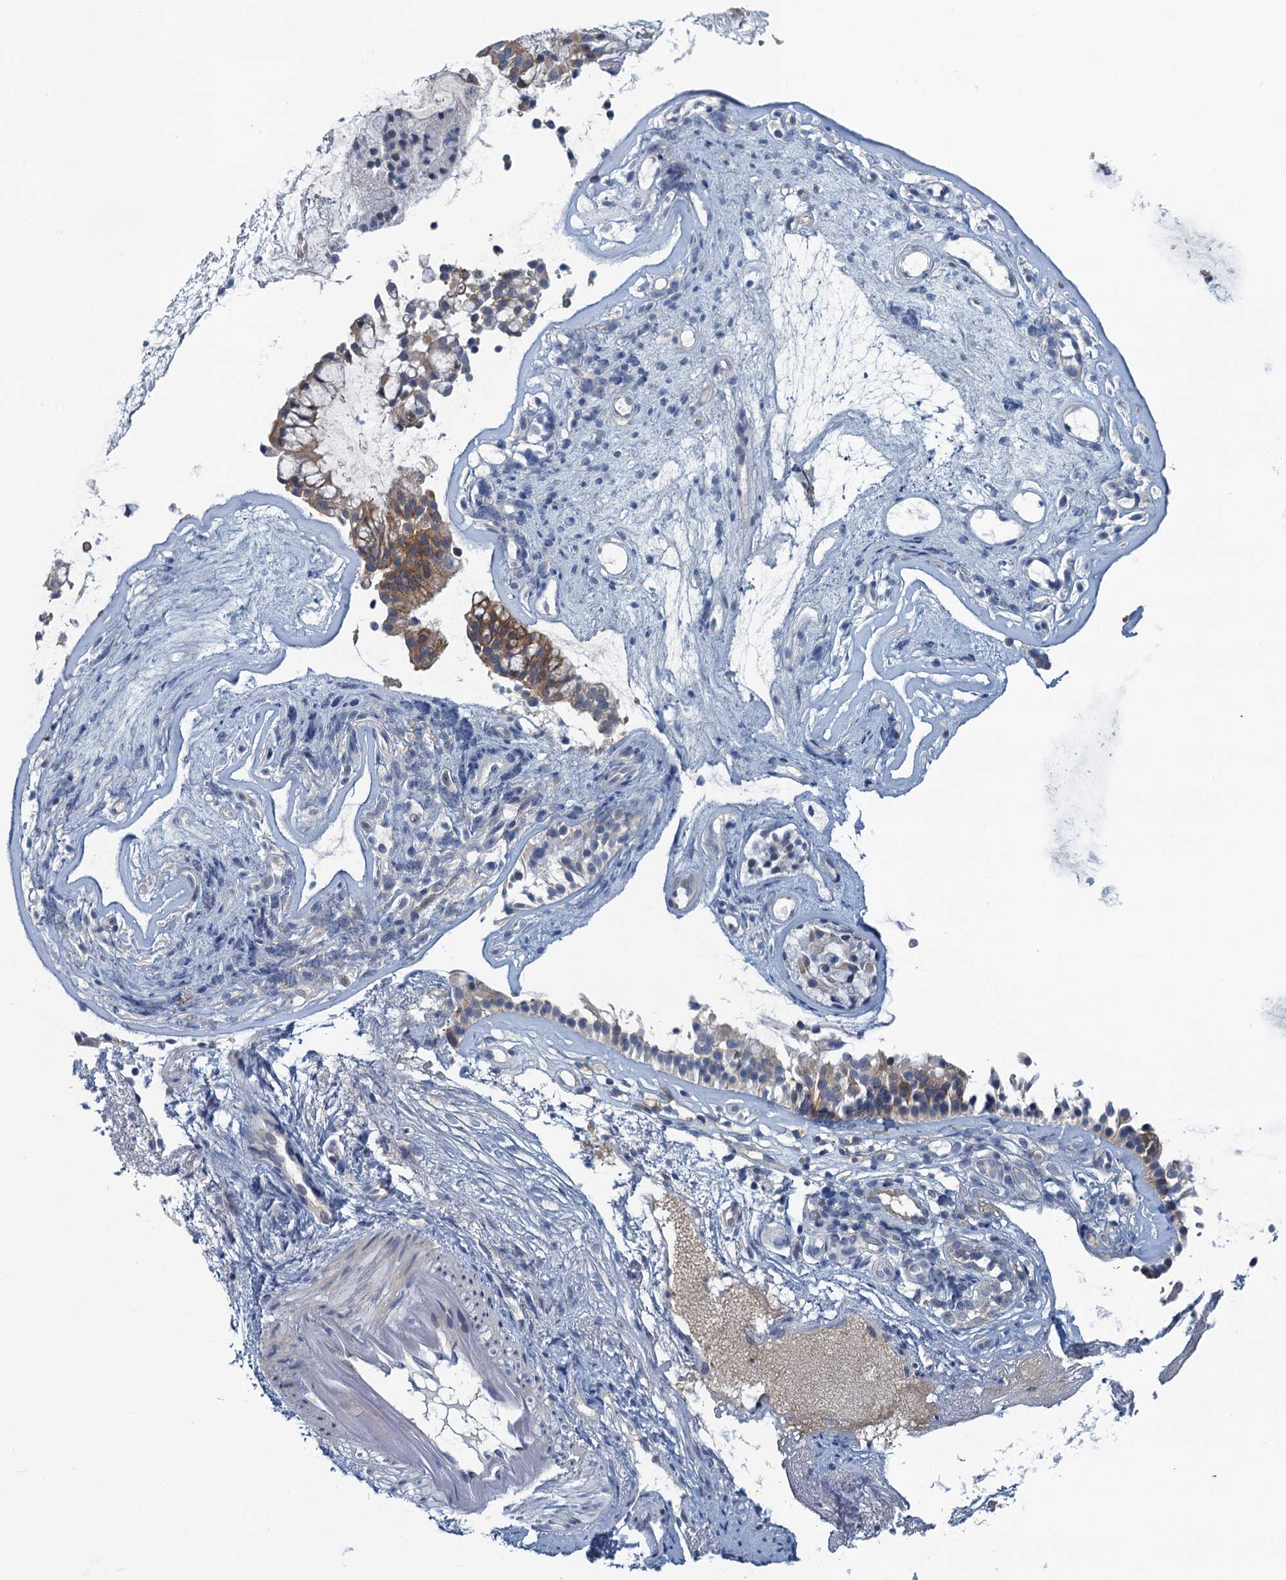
{"staining": {"intensity": "moderate", "quantity": "25%-75%", "location": "cytoplasmic/membranous"}, "tissue": "nasopharynx", "cell_type": "Respiratory epithelial cells", "image_type": "normal", "snomed": [{"axis": "morphology", "description": "Normal tissue, NOS"}, {"axis": "topography", "description": "Nasopharynx"}], "caption": "Brown immunohistochemical staining in unremarkable human nasopharynx demonstrates moderate cytoplasmic/membranous positivity in approximately 25%-75% of respiratory epithelial cells.", "gene": "NCKAP1L", "patient": {"sex": "female", "age": 39}}